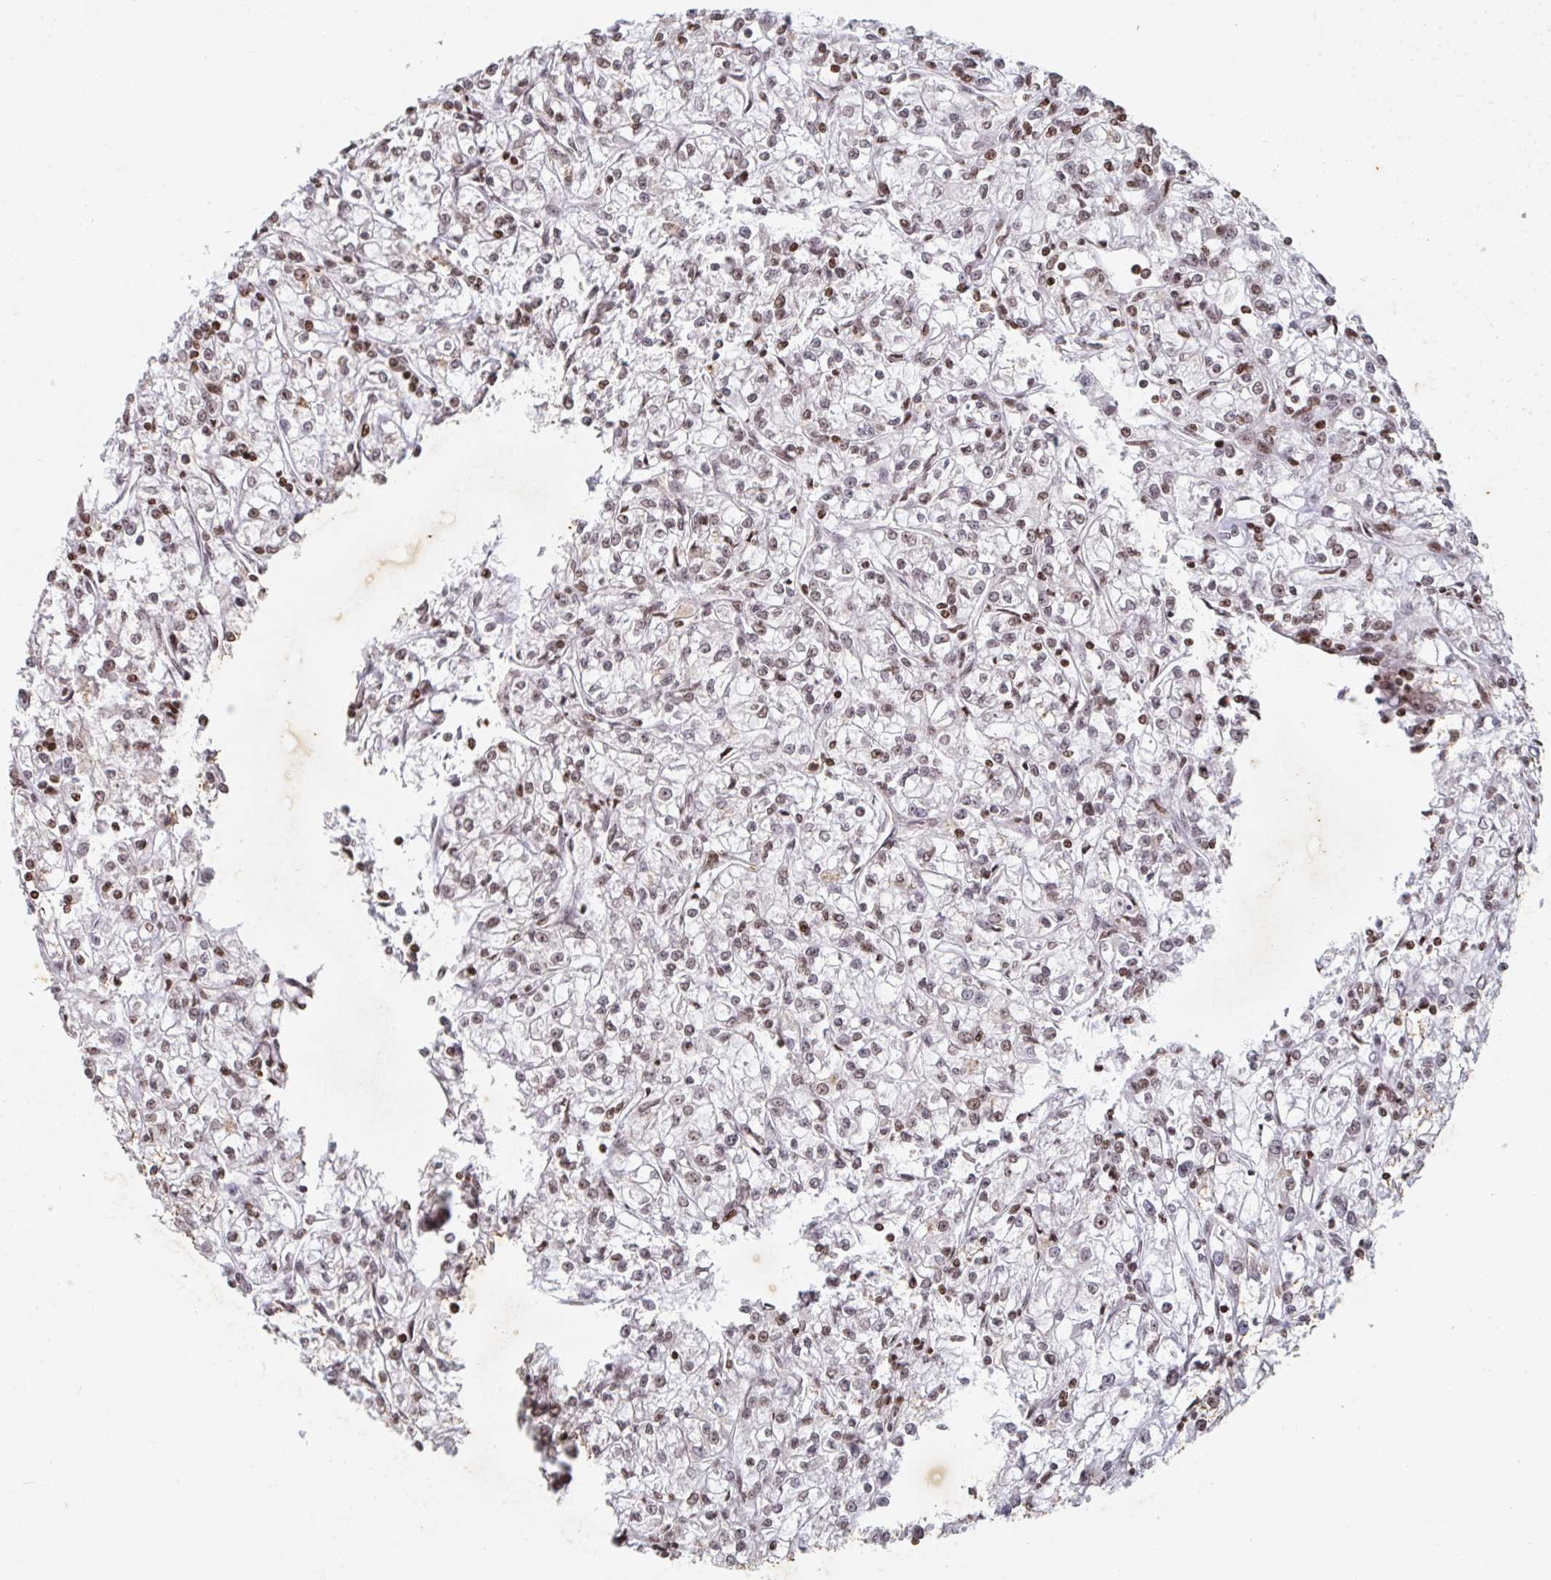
{"staining": {"intensity": "weak", "quantity": ">75%", "location": "nuclear"}, "tissue": "renal cancer", "cell_type": "Tumor cells", "image_type": "cancer", "snomed": [{"axis": "morphology", "description": "Adenocarcinoma, NOS"}, {"axis": "topography", "description": "Kidney"}], "caption": "This image reveals immunohistochemistry staining of human adenocarcinoma (renal), with low weak nuclear positivity in about >75% of tumor cells.", "gene": "C19orf53", "patient": {"sex": "female", "age": 59}}